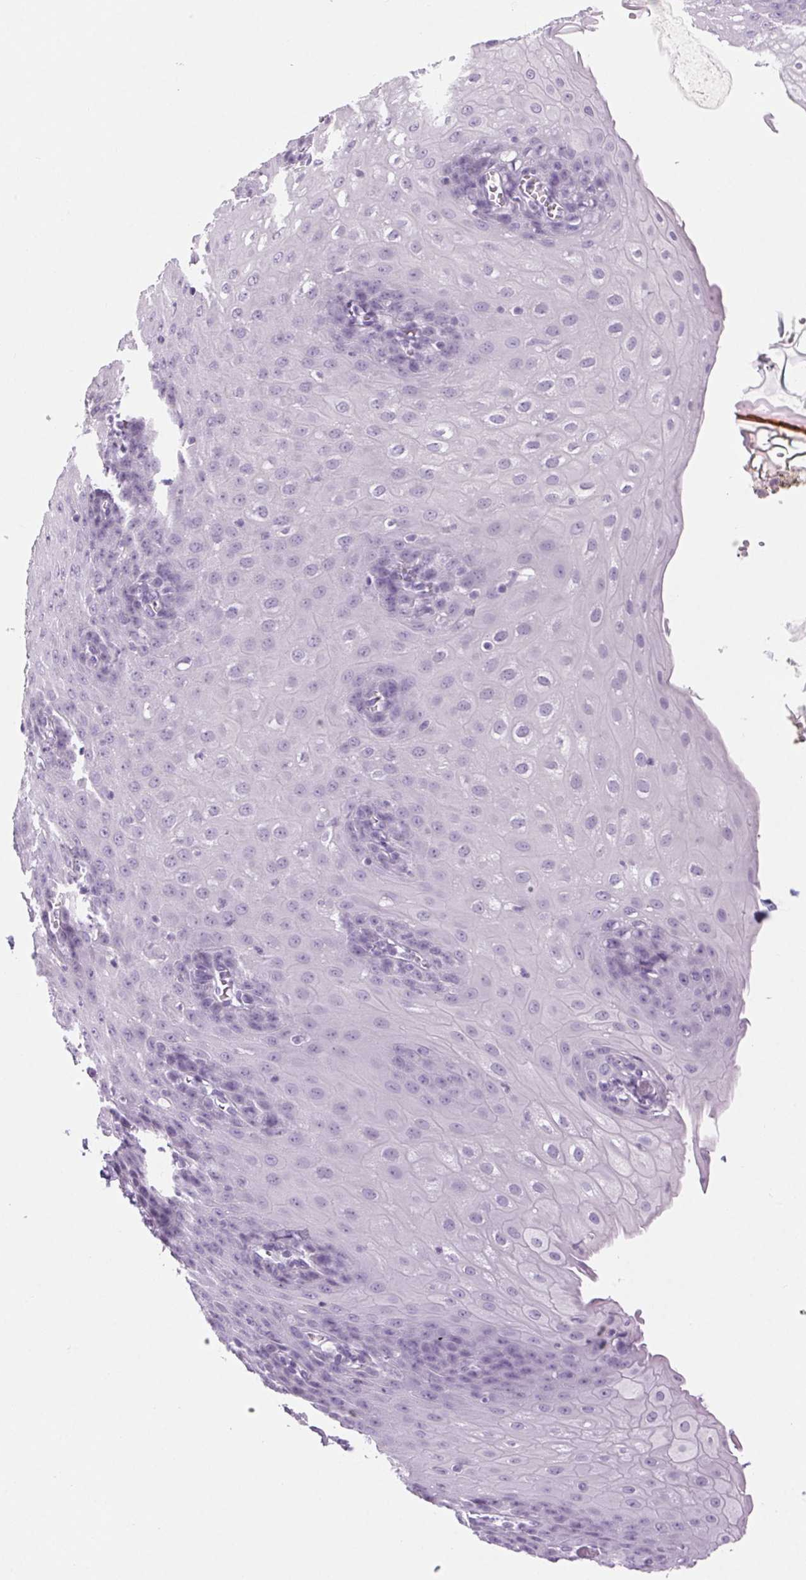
{"staining": {"intensity": "negative", "quantity": "none", "location": "none"}, "tissue": "esophagus", "cell_type": "Squamous epithelial cells", "image_type": "normal", "snomed": [{"axis": "morphology", "description": "Normal tissue, NOS"}, {"axis": "topography", "description": "Esophagus"}], "caption": "Squamous epithelial cells show no significant positivity in benign esophagus.", "gene": "LRP2", "patient": {"sex": "male", "age": 71}}